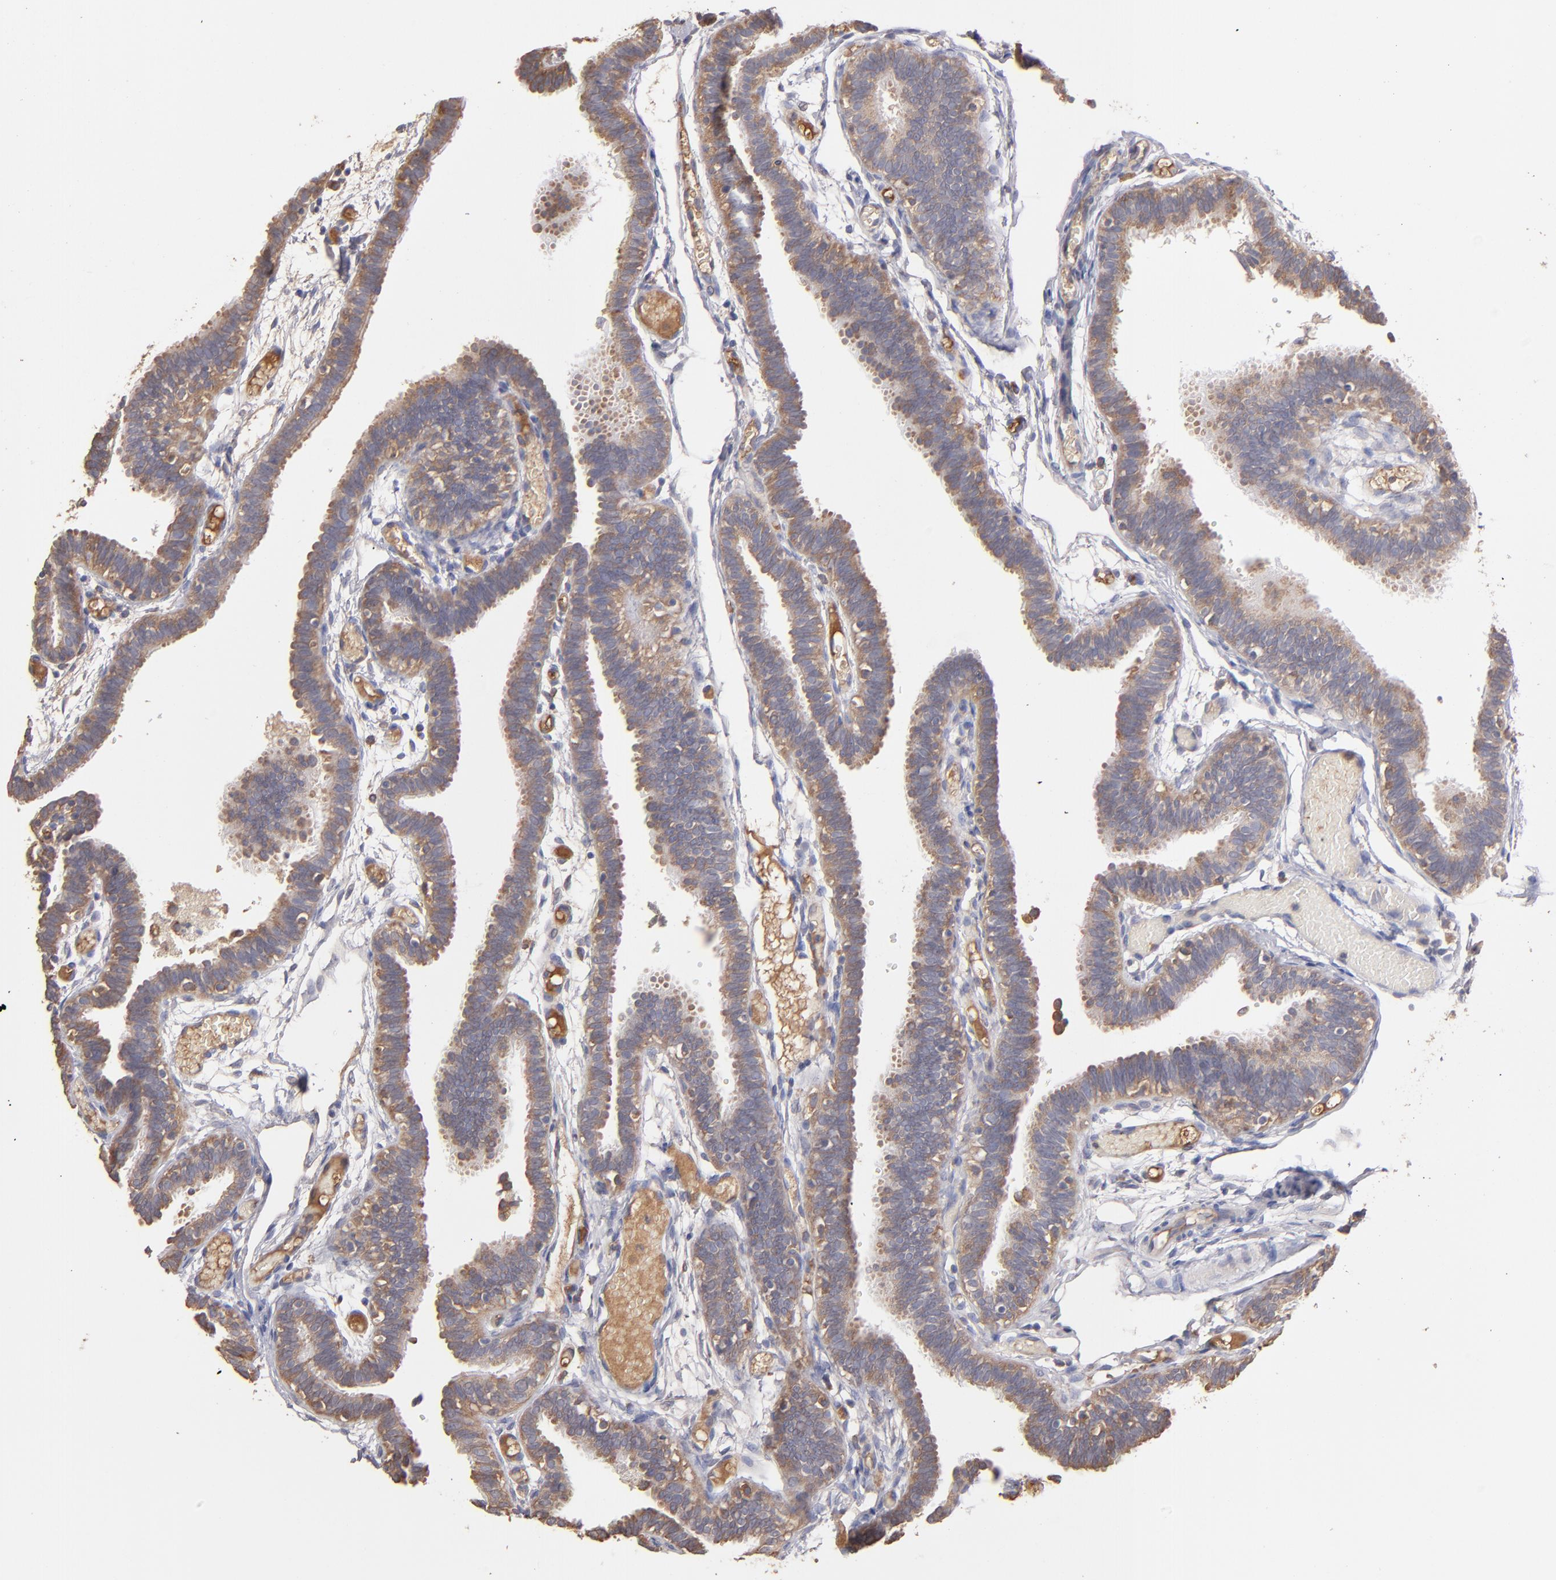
{"staining": {"intensity": "moderate", "quantity": ">75%", "location": "cytoplasmic/membranous"}, "tissue": "fallopian tube", "cell_type": "Glandular cells", "image_type": "normal", "snomed": [{"axis": "morphology", "description": "Normal tissue, NOS"}, {"axis": "topography", "description": "Fallopian tube"}], "caption": "This photomicrograph demonstrates immunohistochemistry staining of unremarkable human fallopian tube, with medium moderate cytoplasmic/membranous positivity in about >75% of glandular cells.", "gene": "NFKBIE", "patient": {"sex": "female", "age": 29}}